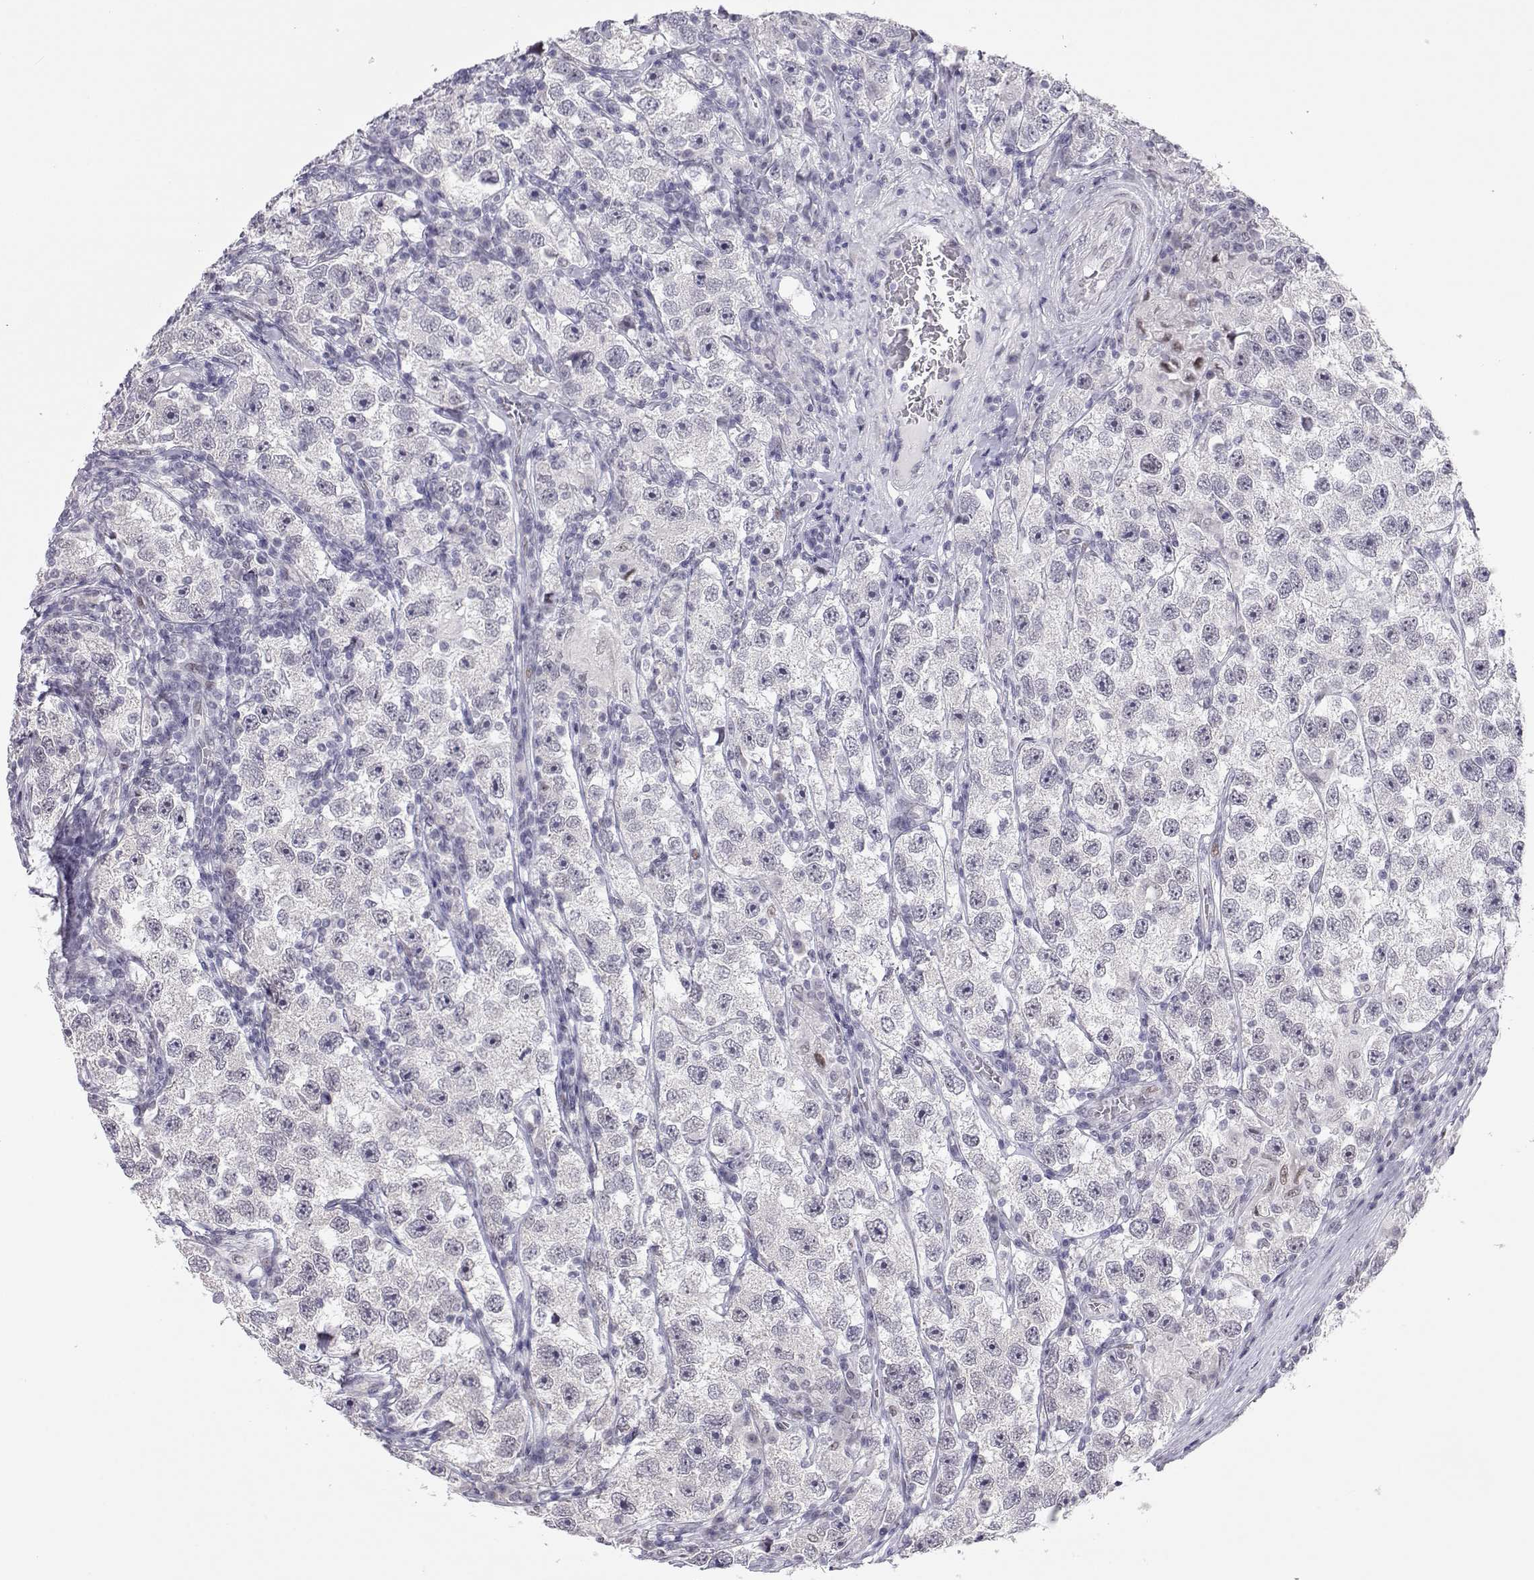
{"staining": {"intensity": "negative", "quantity": "none", "location": "none"}, "tissue": "testis cancer", "cell_type": "Tumor cells", "image_type": "cancer", "snomed": [{"axis": "morphology", "description": "Seminoma, NOS"}, {"axis": "topography", "description": "Testis"}], "caption": "Immunohistochemical staining of seminoma (testis) shows no significant expression in tumor cells. Brightfield microscopy of immunohistochemistry stained with DAB (brown) and hematoxylin (blue), captured at high magnification.", "gene": "SIX6", "patient": {"sex": "male", "age": 26}}